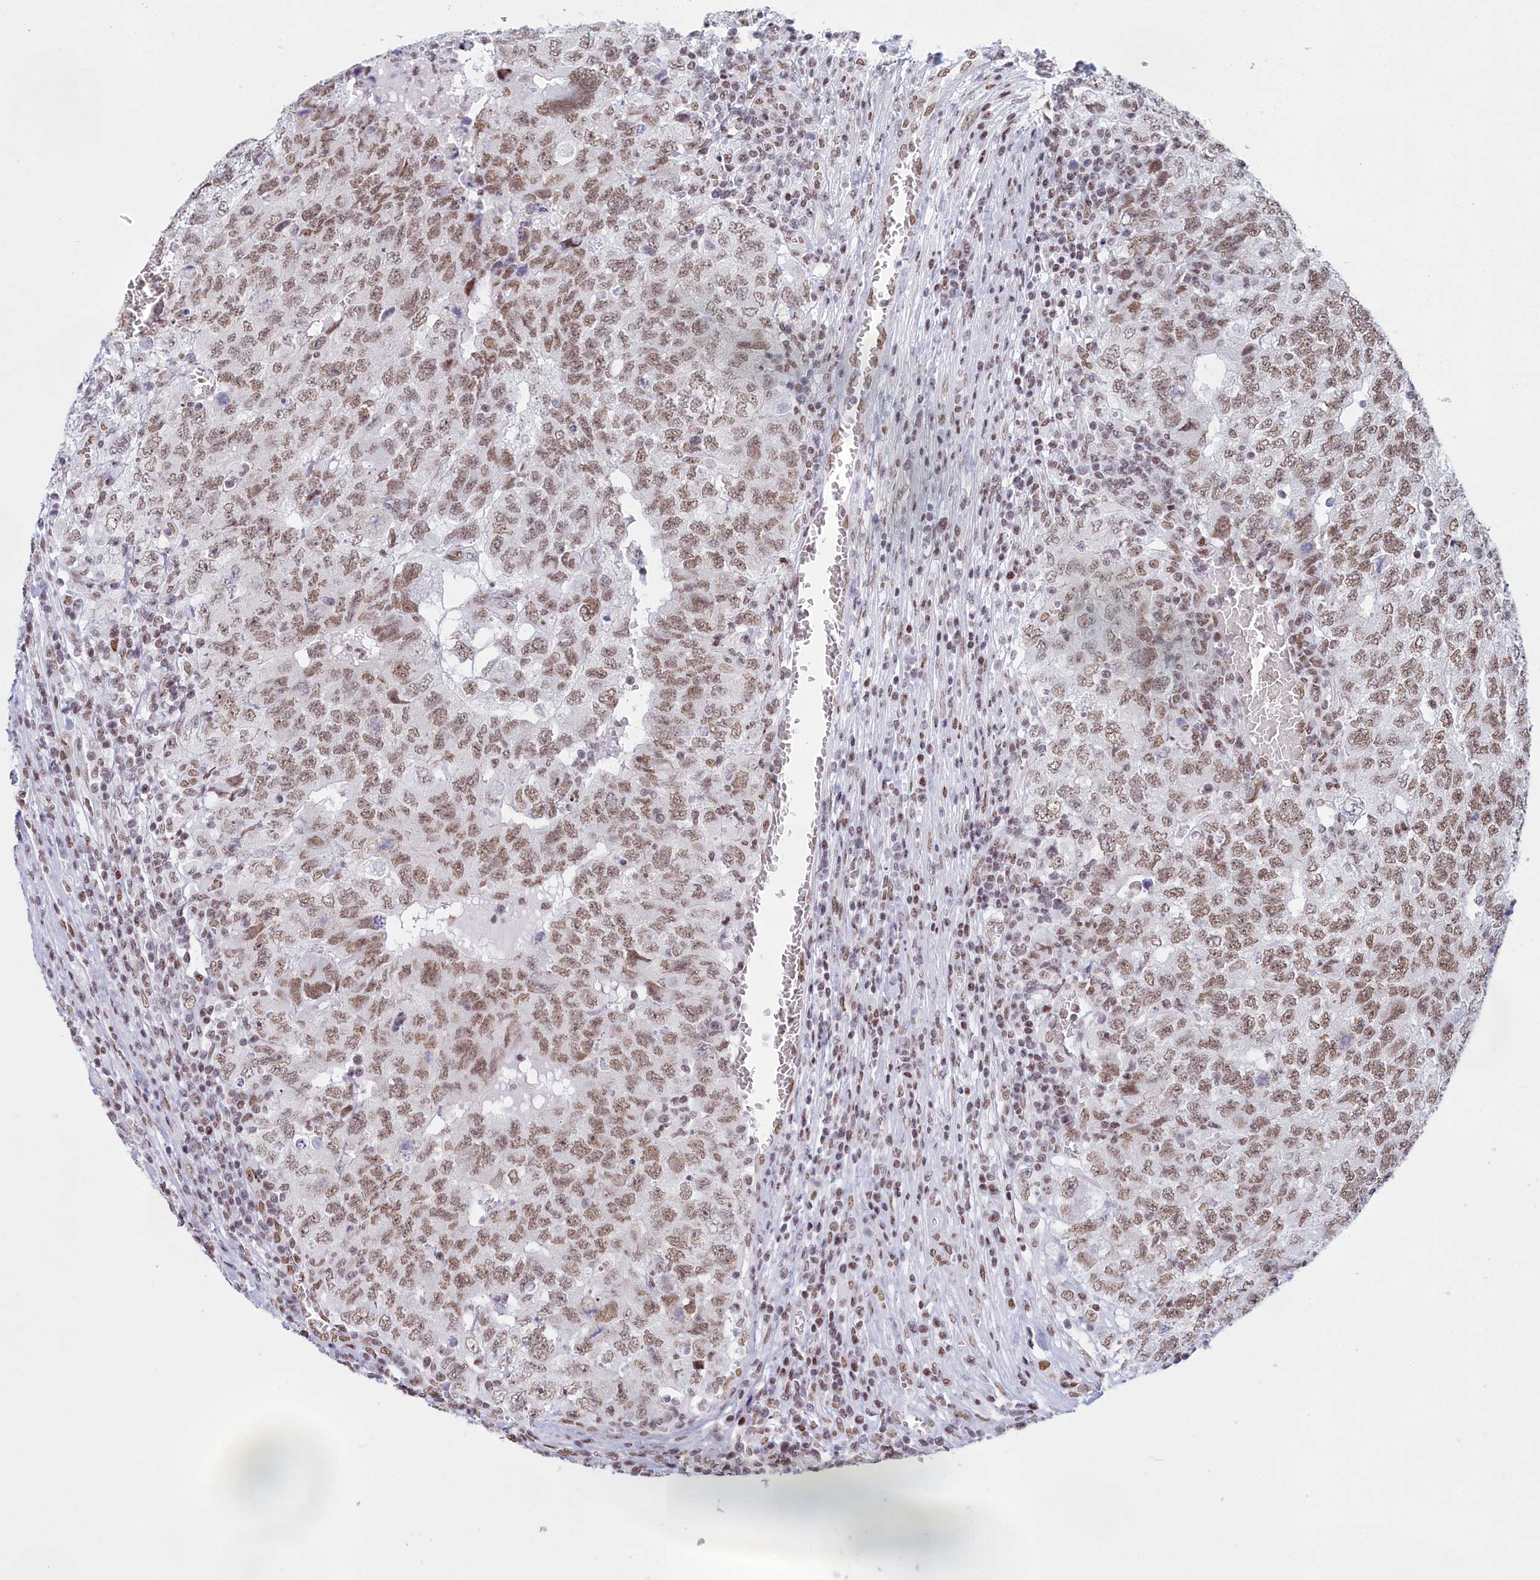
{"staining": {"intensity": "moderate", "quantity": ">75%", "location": "nuclear"}, "tissue": "testis cancer", "cell_type": "Tumor cells", "image_type": "cancer", "snomed": [{"axis": "morphology", "description": "Carcinoma, Embryonal, NOS"}, {"axis": "topography", "description": "Testis"}], "caption": "This image shows immunohistochemistry staining of testis cancer, with medium moderate nuclear staining in about >75% of tumor cells.", "gene": "CDC26", "patient": {"sex": "male", "age": 34}}